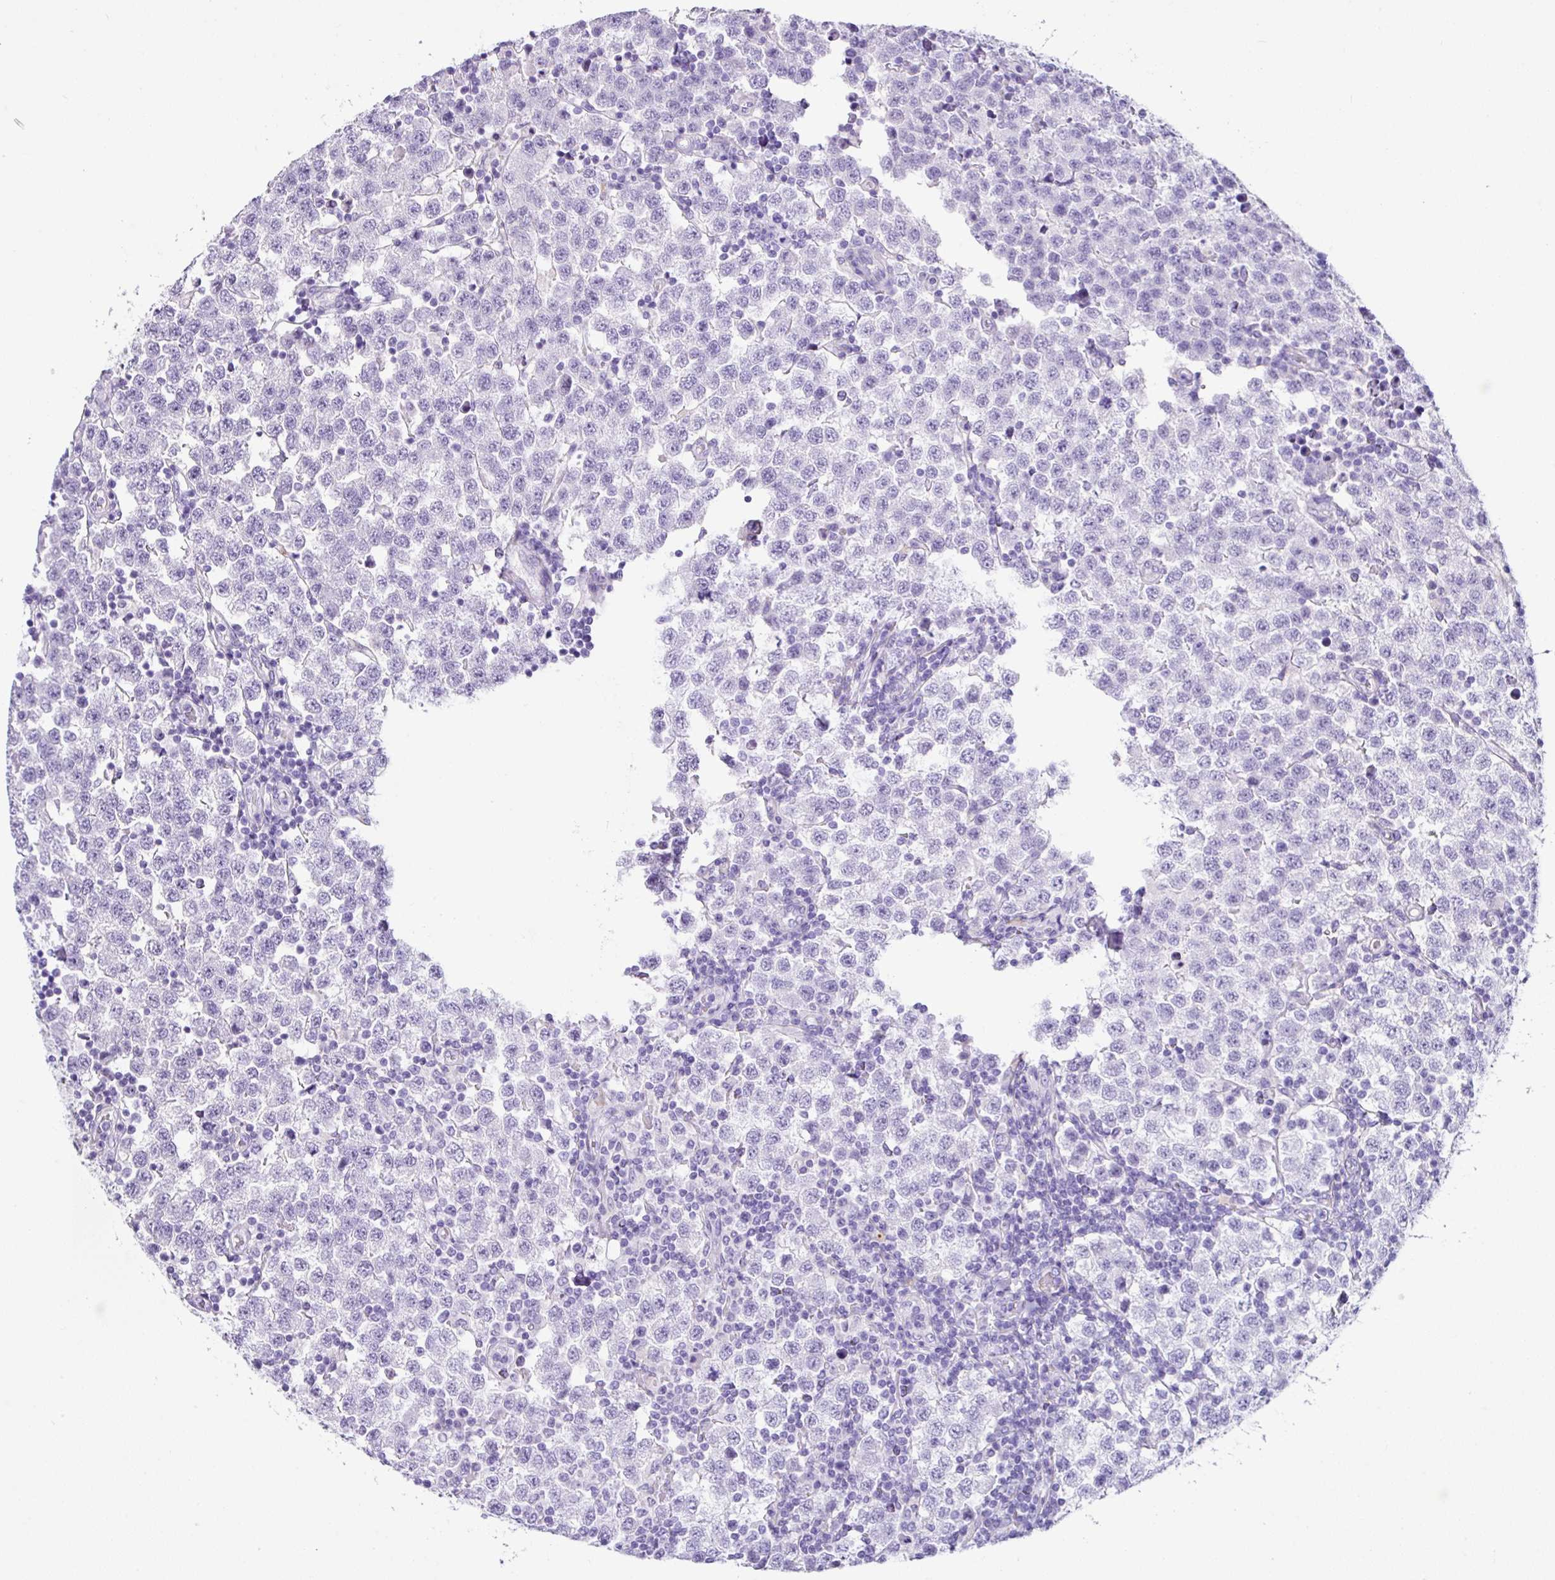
{"staining": {"intensity": "negative", "quantity": "none", "location": "none"}, "tissue": "testis cancer", "cell_type": "Tumor cells", "image_type": "cancer", "snomed": [{"axis": "morphology", "description": "Seminoma, NOS"}, {"axis": "topography", "description": "Testis"}], "caption": "A histopathology image of testis cancer (seminoma) stained for a protein displays no brown staining in tumor cells.", "gene": "ZG16", "patient": {"sex": "male", "age": 34}}